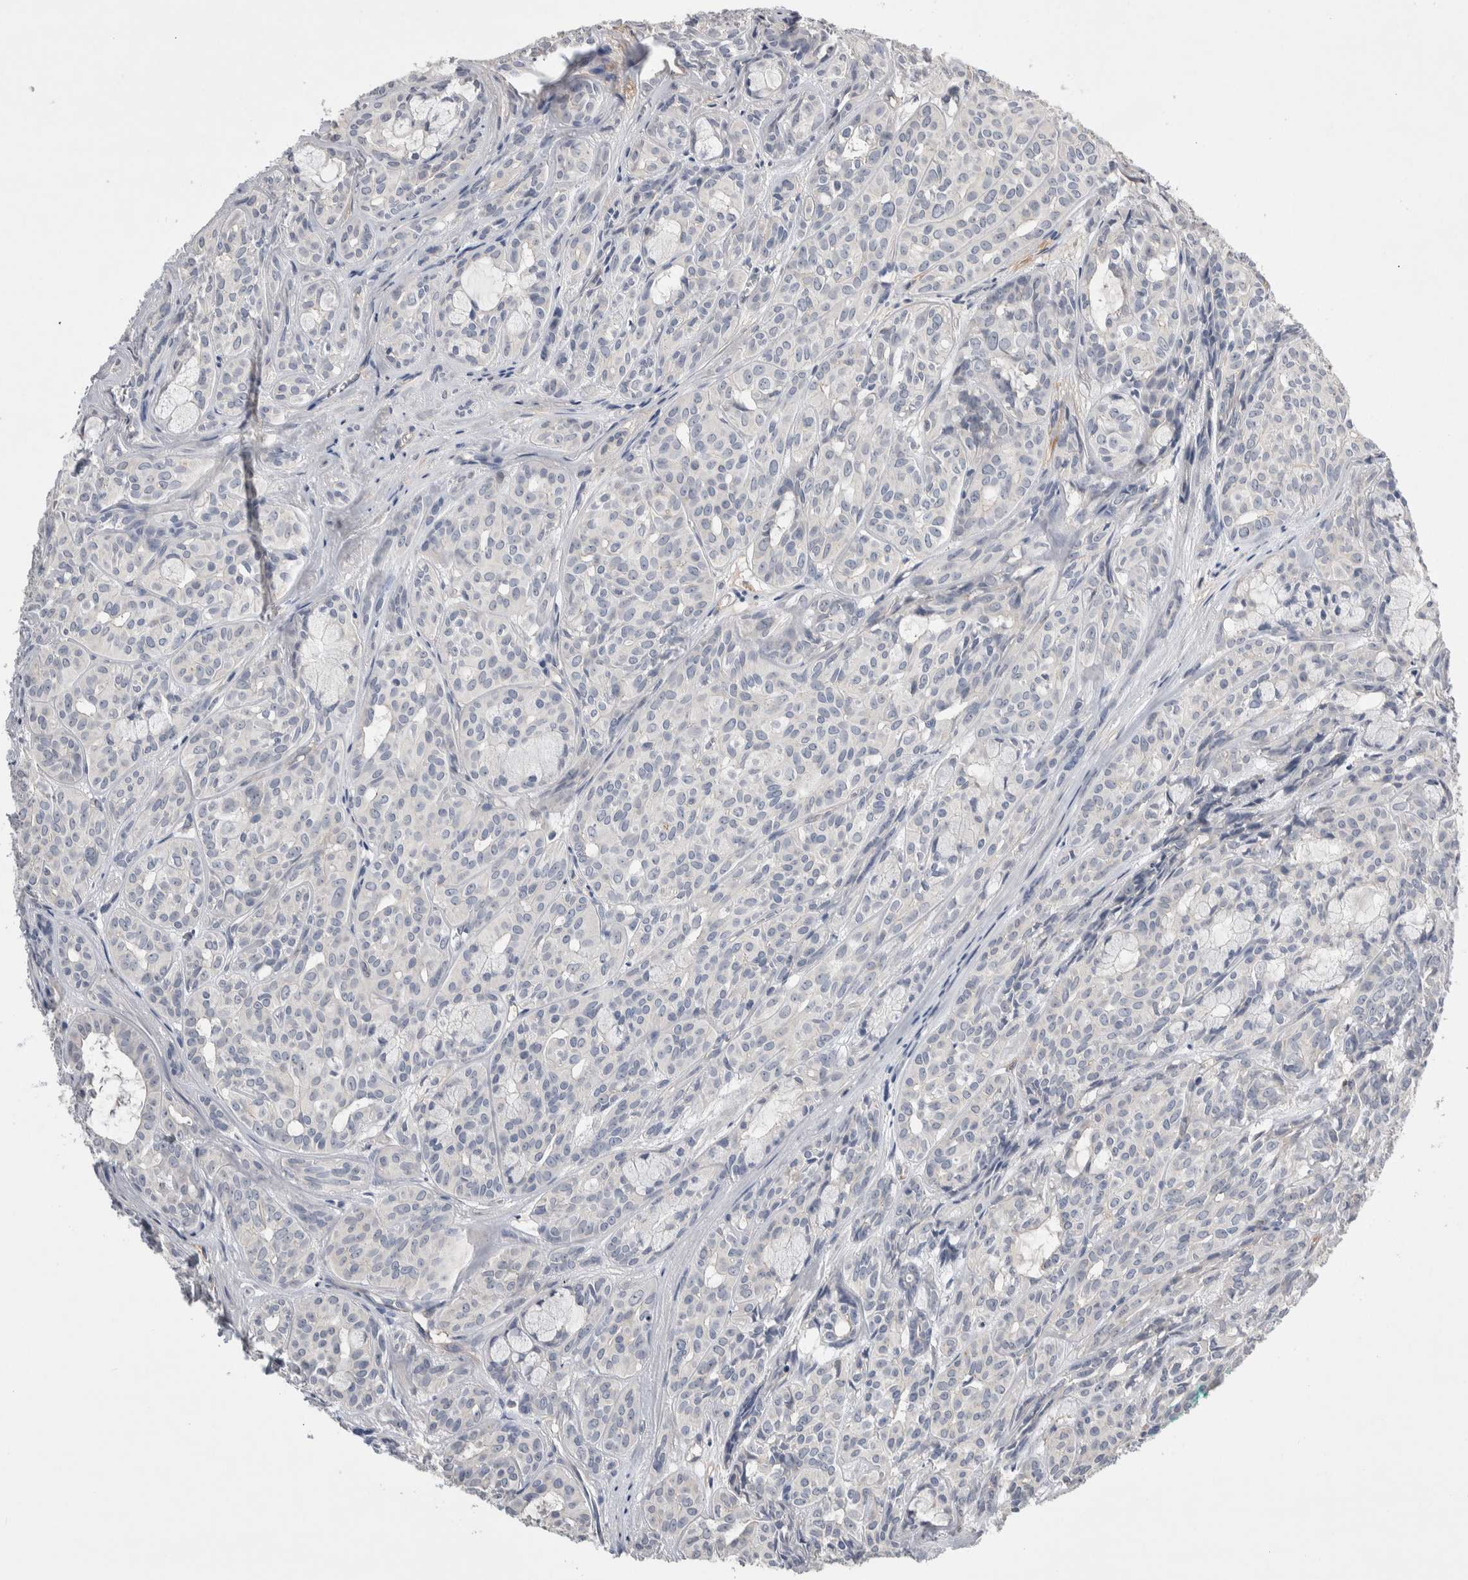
{"staining": {"intensity": "negative", "quantity": "none", "location": "none"}, "tissue": "head and neck cancer", "cell_type": "Tumor cells", "image_type": "cancer", "snomed": [{"axis": "morphology", "description": "Adenocarcinoma, NOS"}, {"axis": "topography", "description": "Salivary gland, NOS"}, {"axis": "topography", "description": "Head-Neck"}], "caption": "Immunohistochemical staining of adenocarcinoma (head and neck) demonstrates no significant staining in tumor cells.", "gene": "CEP131", "patient": {"sex": "female", "age": 76}}